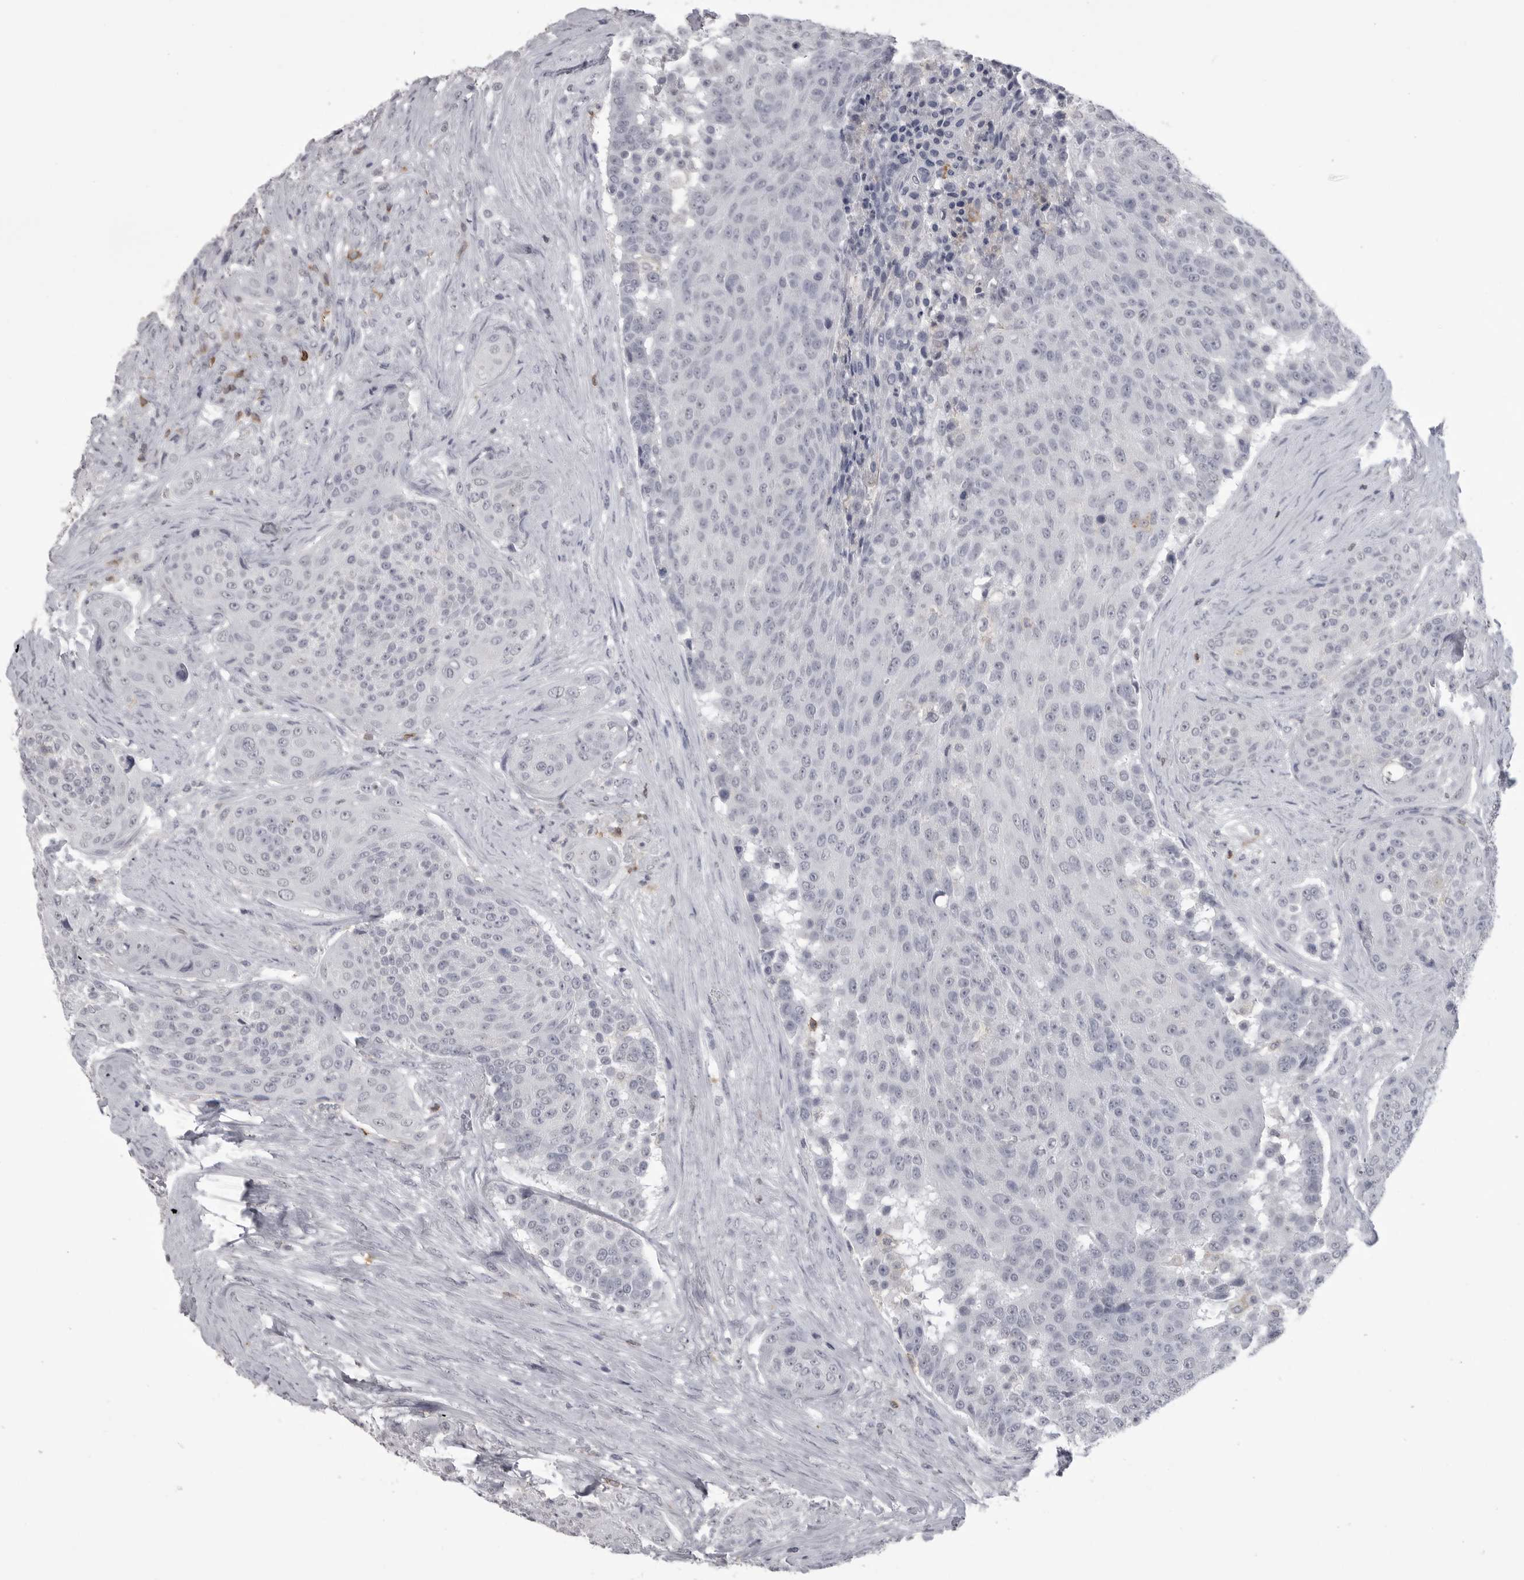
{"staining": {"intensity": "negative", "quantity": "none", "location": "none"}, "tissue": "urothelial cancer", "cell_type": "Tumor cells", "image_type": "cancer", "snomed": [{"axis": "morphology", "description": "Urothelial carcinoma, High grade"}, {"axis": "topography", "description": "Urinary bladder"}], "caption": "Tumor cells show no significant staining in urothelial cancer. (Brightfield microscopy of DAB IHC at high magnification).", "gene": "ITGAL", "patient": {"sex": "female", "age": 63}}